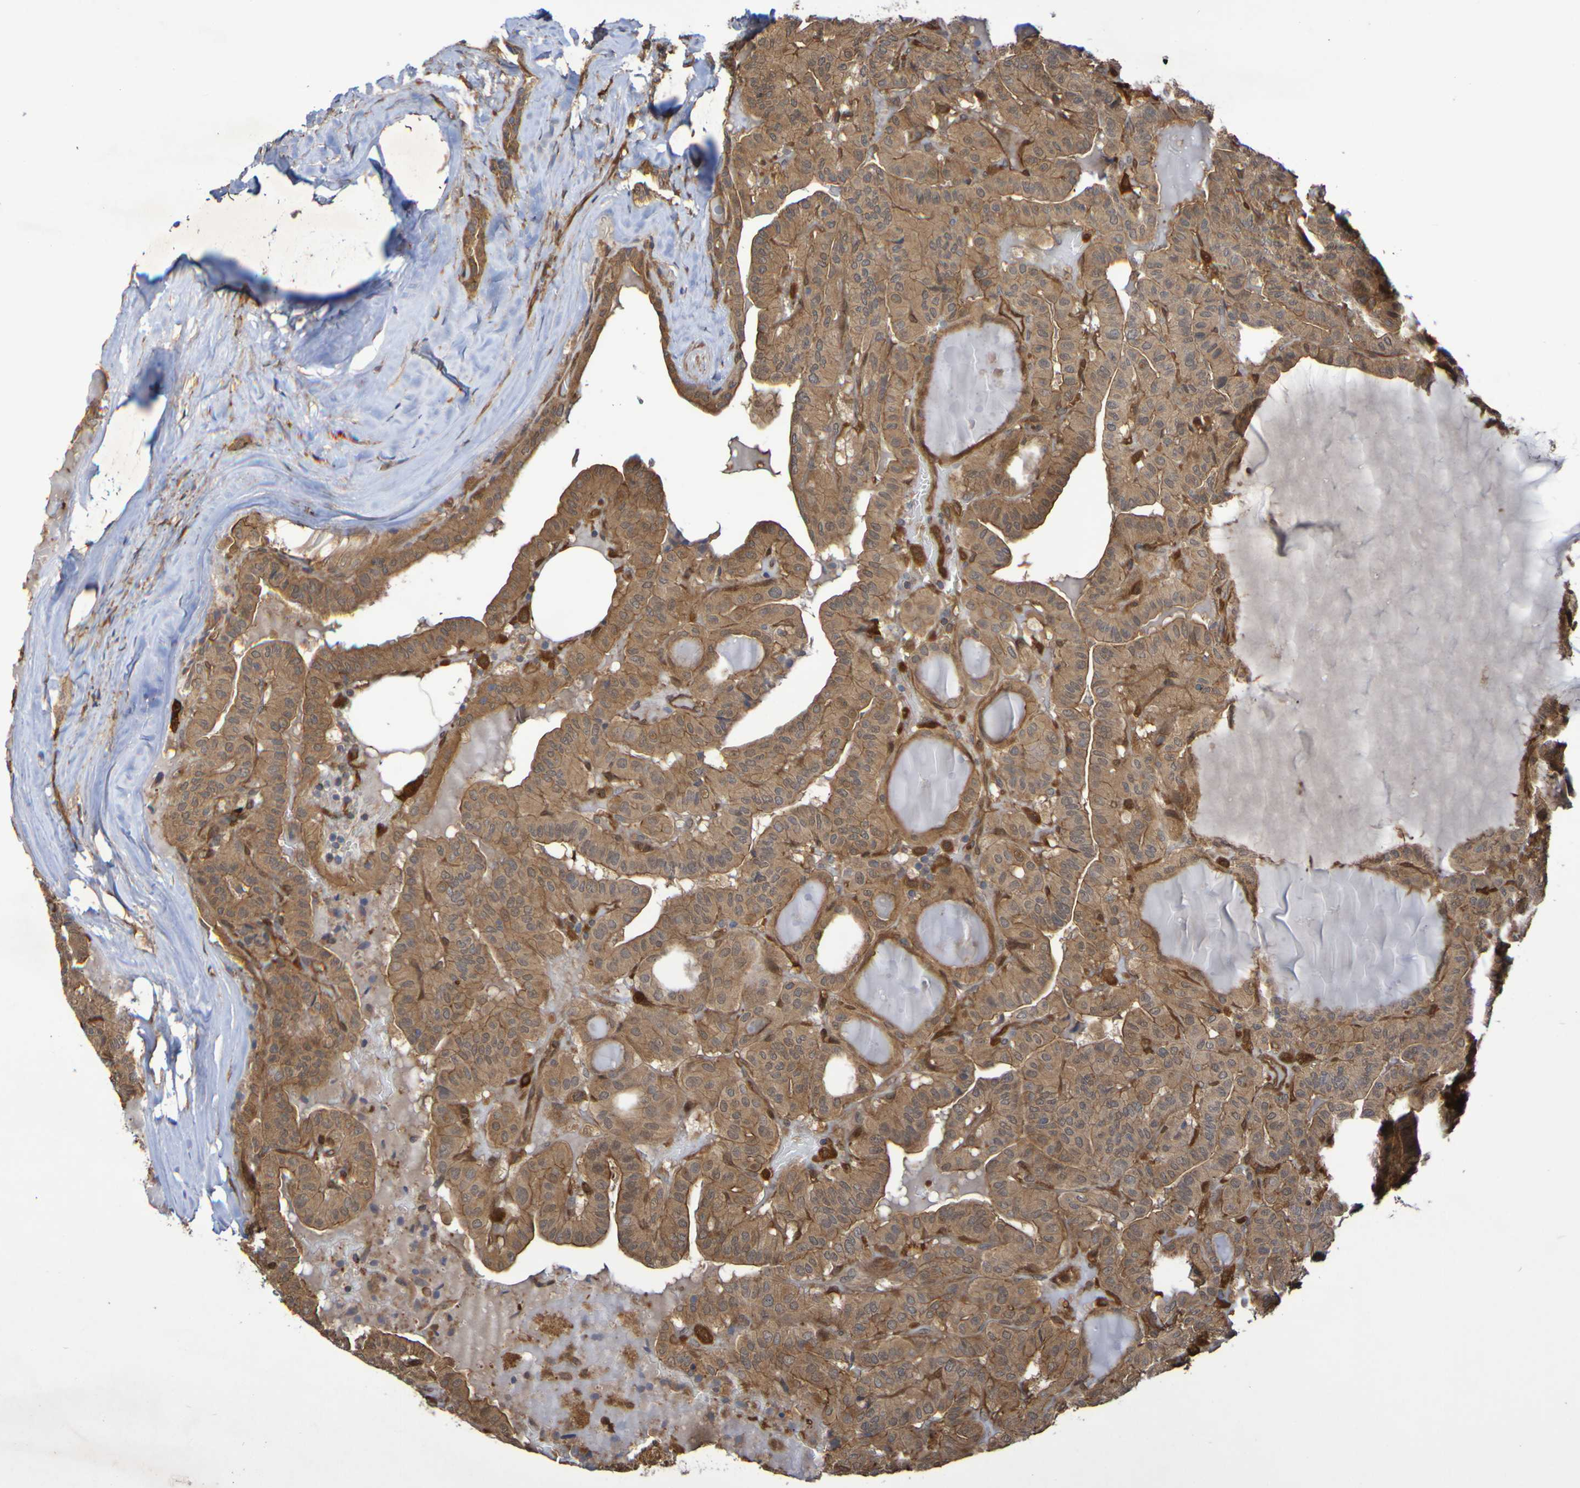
{"staining": {"intensity": "moderate", "quantity": ">75%", "location": "cytoplasmic/membranous"}, "tissue": "head and neck cancer", "cell_type": "Tumor cells", "image_type": "cancer", "snomed": [{"axis": "morphology", "description": "Squamous cell carcinoma, NOS"}, {"axis": "topography", "description": "Oral tissue"}, {"axis": "topography", "description": "Head-Neck"}], "caption": "This image demonstrates IHC staining of squamous cell carcinoma (head and neck), with medium moderate cytoplasmic/membranous staining in about >75% of tumor cells.", "gene": "SERPINB6", "patient": {"sex": "female", "age": 50}}